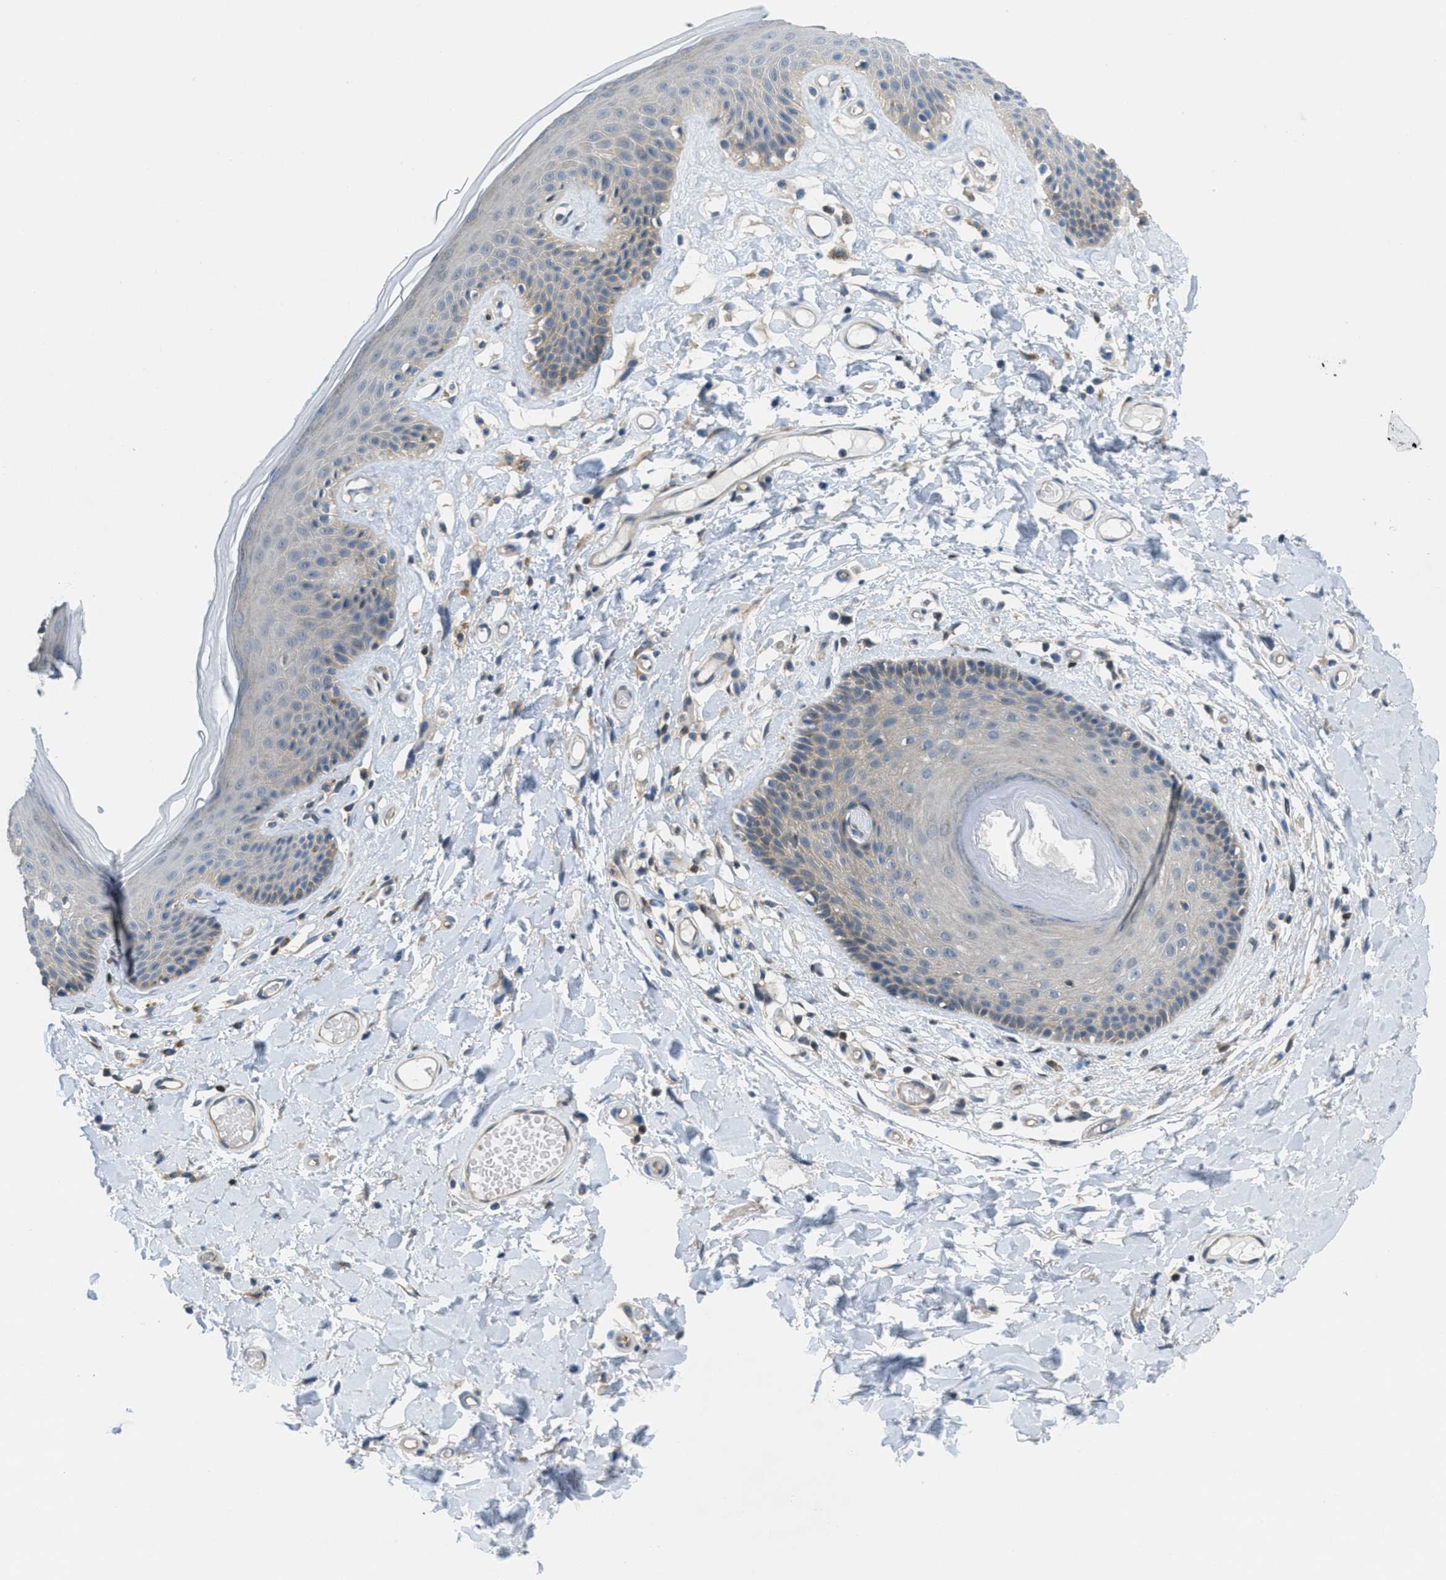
{"staining": {"intensity": "moderate", "quantity": "<25%", "location": "cytoplasmic/membranous"}, "tissue": "skin", "cell_type": "Epidermal cells", "image_type": "normal", "snomed": [{"axis": "morphology", "description": "Normal tissue, NOS"}, {"axis": "topography", "description": "Vulva"}], "caption": "DAB (3,3'-diaminobenzidine) immunohistochemical staining of unremarkable human skin reveals moderate cytoplasmic/membranous protein expression in about <25% of epidermal cells.", "gene": "PIP5K1C", "patient": {"sex": "female", "age": 73}}